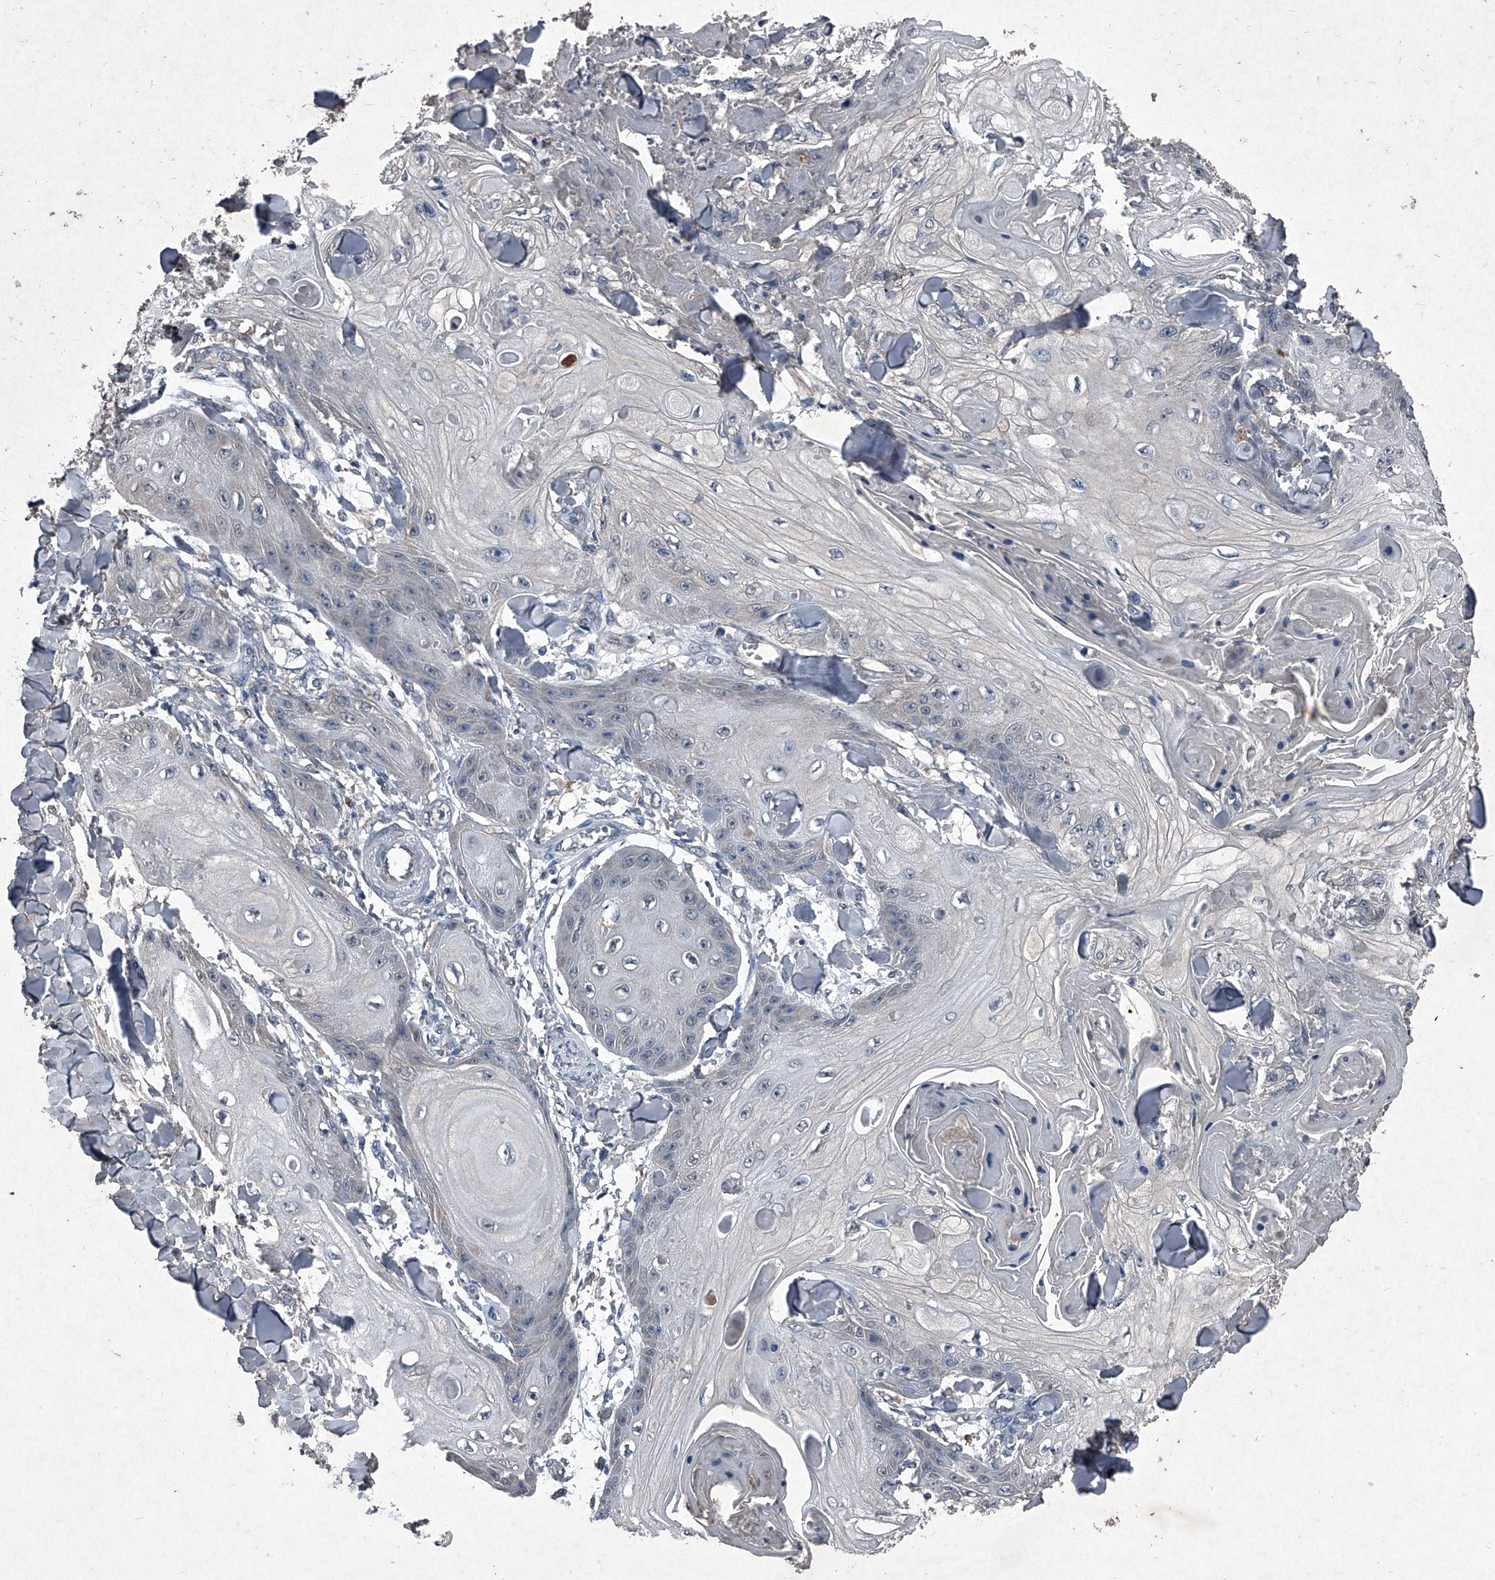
{"staining": {"intensity": "negative", "quantity": "none", "location": "none"}, "tissue": "skin cancer", "cell_type": "Tumor cells", "image_type": "cancer", "snomed": [{"axis": "morphology", "description": "Squamous cell carcinoma, NOS"}, {"axis": "topography", "description": "Skin"}], "caption": "Protein analysis of skin cancer (squamous cell carcinoma) exhibits no significant expression in tumor cells.", "gene": "MAPKAP1", "patient": {"sex": "male", "age": 74}}